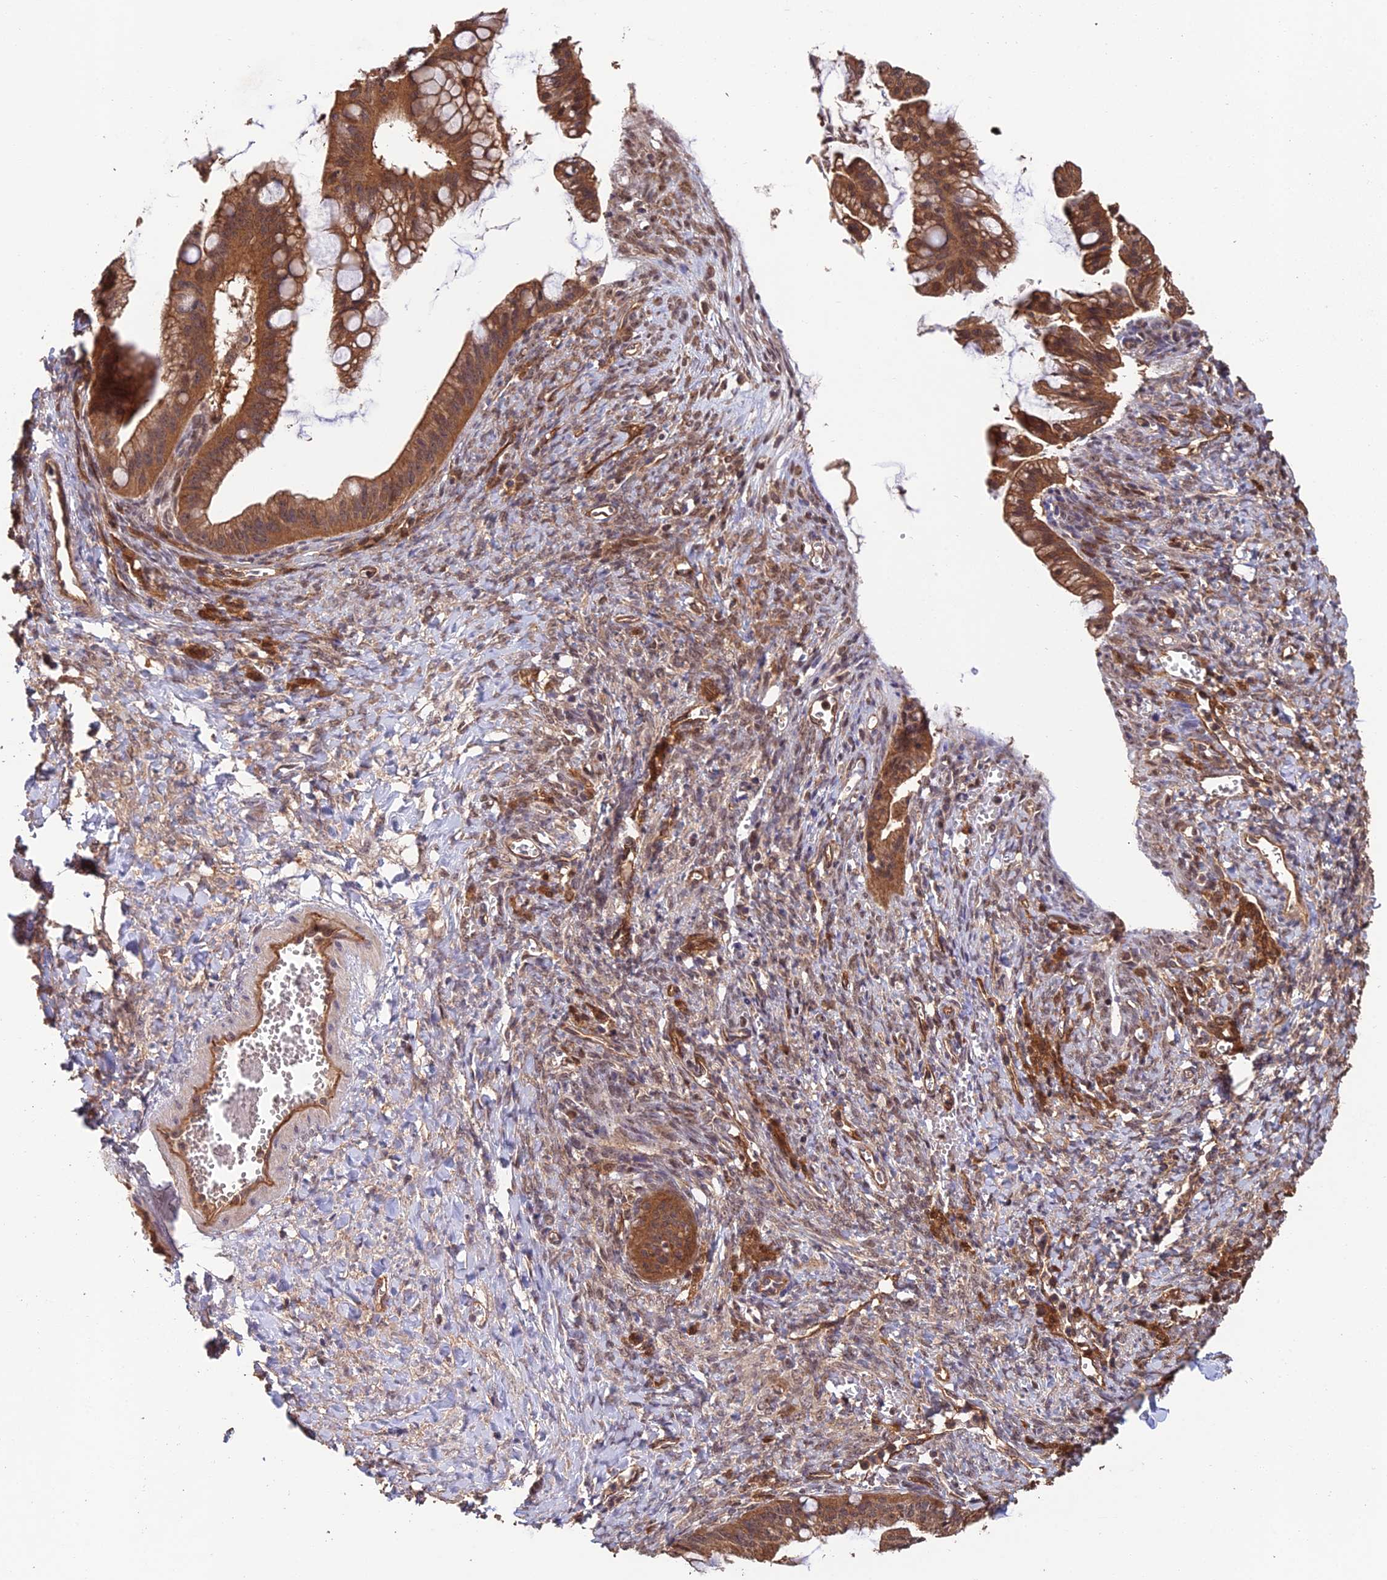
{"staining": {"intensity": "strong", "quantity": ">75%", "location": "cytoplasmic/membranous"}, "tissue": "ovarian cancer", "cell_type": "Tumor cells", "image_type": "cancer", "snomed": [{"axis": "morphology", "description": "Cystadenocarcinoma, mucinous, NOS"}, {"axis": "topography", "description": "Ovary"}], "caption": "High-magnification brightfield microscopy of ovarian mucinous cystadenocarcinoma stained with DAB (3,3'-diaminobenzidine) (brown) and counterstained with hematoxylin (blue). tumor cells exhibit strong cytoplasmic/membranous expression is appreciated in about>75% of cells. Immunohistochemistry stains the protein in brown and the nuclei are stained blue.", "gene": "RALGAPA2", "patient": {"sex": "female", "age": 73}}